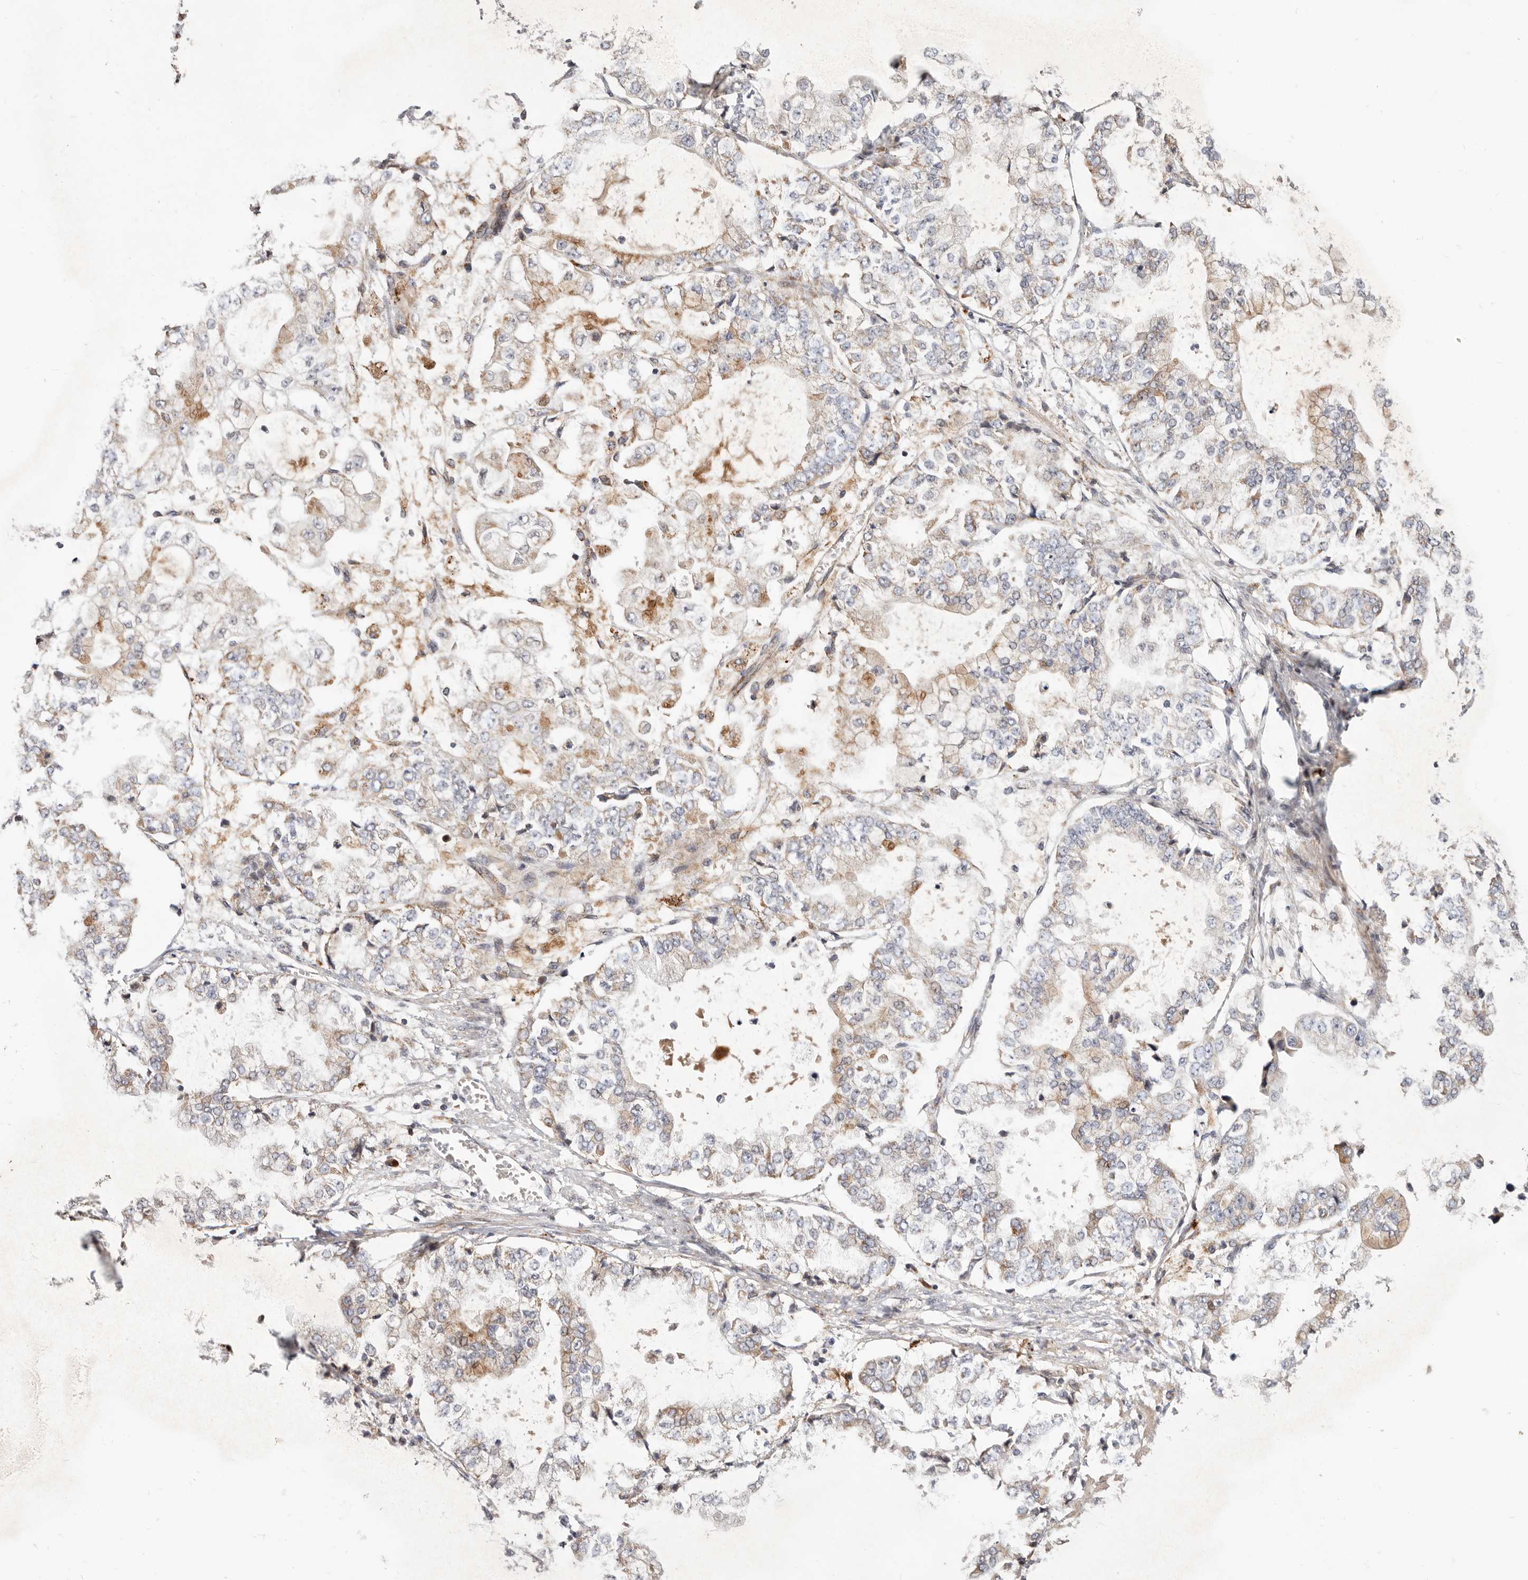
{"staining": {"intensity": "moderate", "quantity": "25%-75%", "location": "cytoplasmic/membranous"}, "tissue": "stomach cancer", "cell_type": "Tumor cells", "image_type": "cancer", "snomed": [{"axis": "morphology", "description": "Adenocarcinoma, NOS"}, {"axis": "topography", "description": "Stomach"}], "caption": "DAB immunohistochemical staining of stomach cancer (adenocarcinoma) displays moderate cytoplasmic/membranous protein staining in about 25%-75% of tumor cells. Nuclei are stained in blue.", "gene": "TOR3A", "patient": {"sex": "male", "age": 76}}